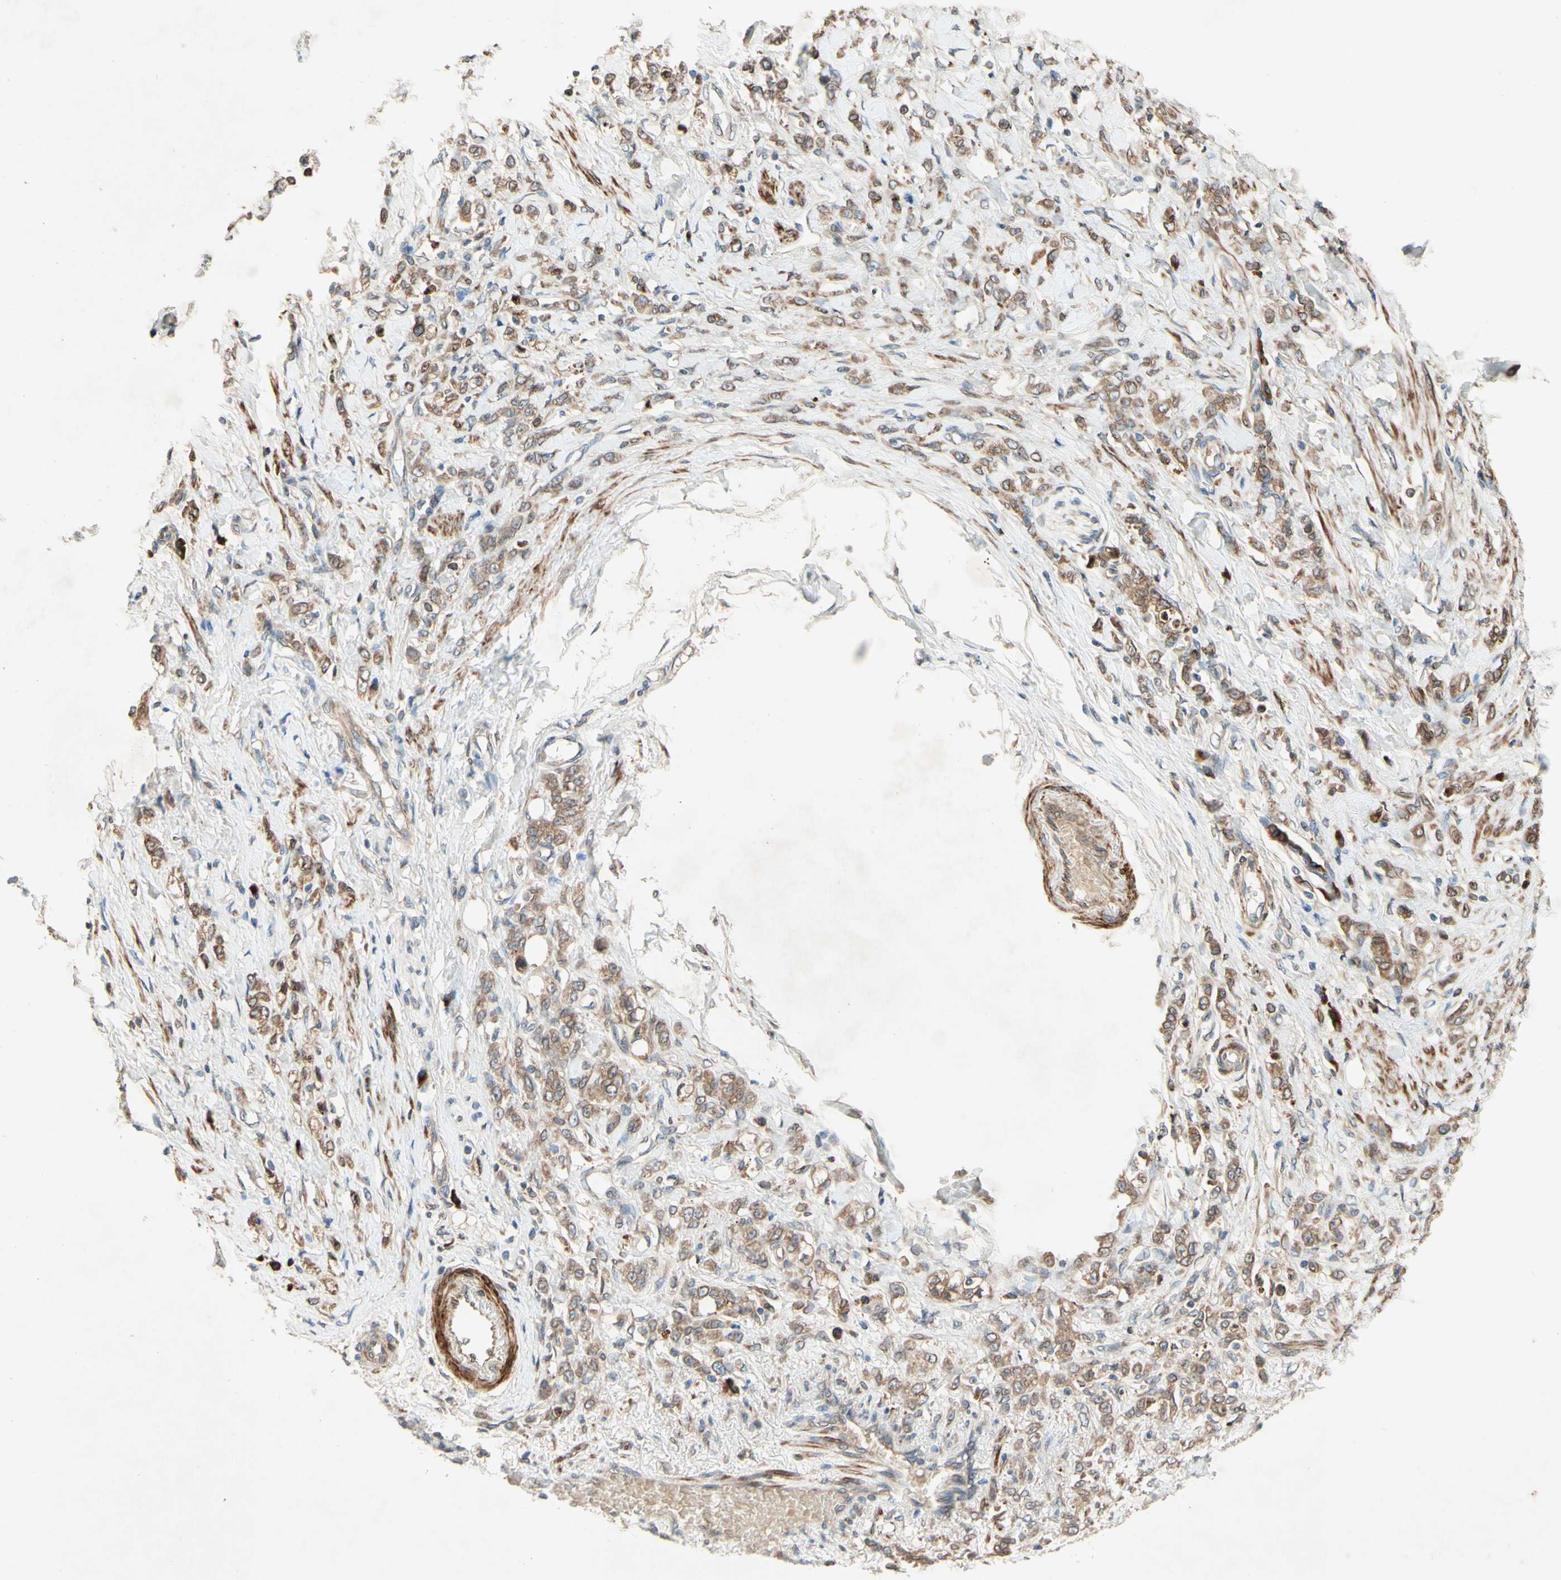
{"staining": {"intensity": "weak", "quantity": ">75%", "location": "cytoplasmic/membranous,nuclear"}, "tissue": "stomach cancer", "cell_type": "Tumor cells", "image_type": "cancer", "snomed": [{"axis": "morphology", "description": "Adenocarcinoma, NOS"}, {"axis": "topography", "description": "Stomach"}], "caption": "IHC image of neoplastic tissue: human stomach cancer (adenocarcinoma) stained using IHC exhibits low levels of weak protein expression localized specifically in the cytoplasmic/membranous and nuclear of tumor cells, appearing as a cytoplasmic/membranous and nuclear brown color.", "gene": "PTPRU", "patient": {"sex": "male", "age": 82}}